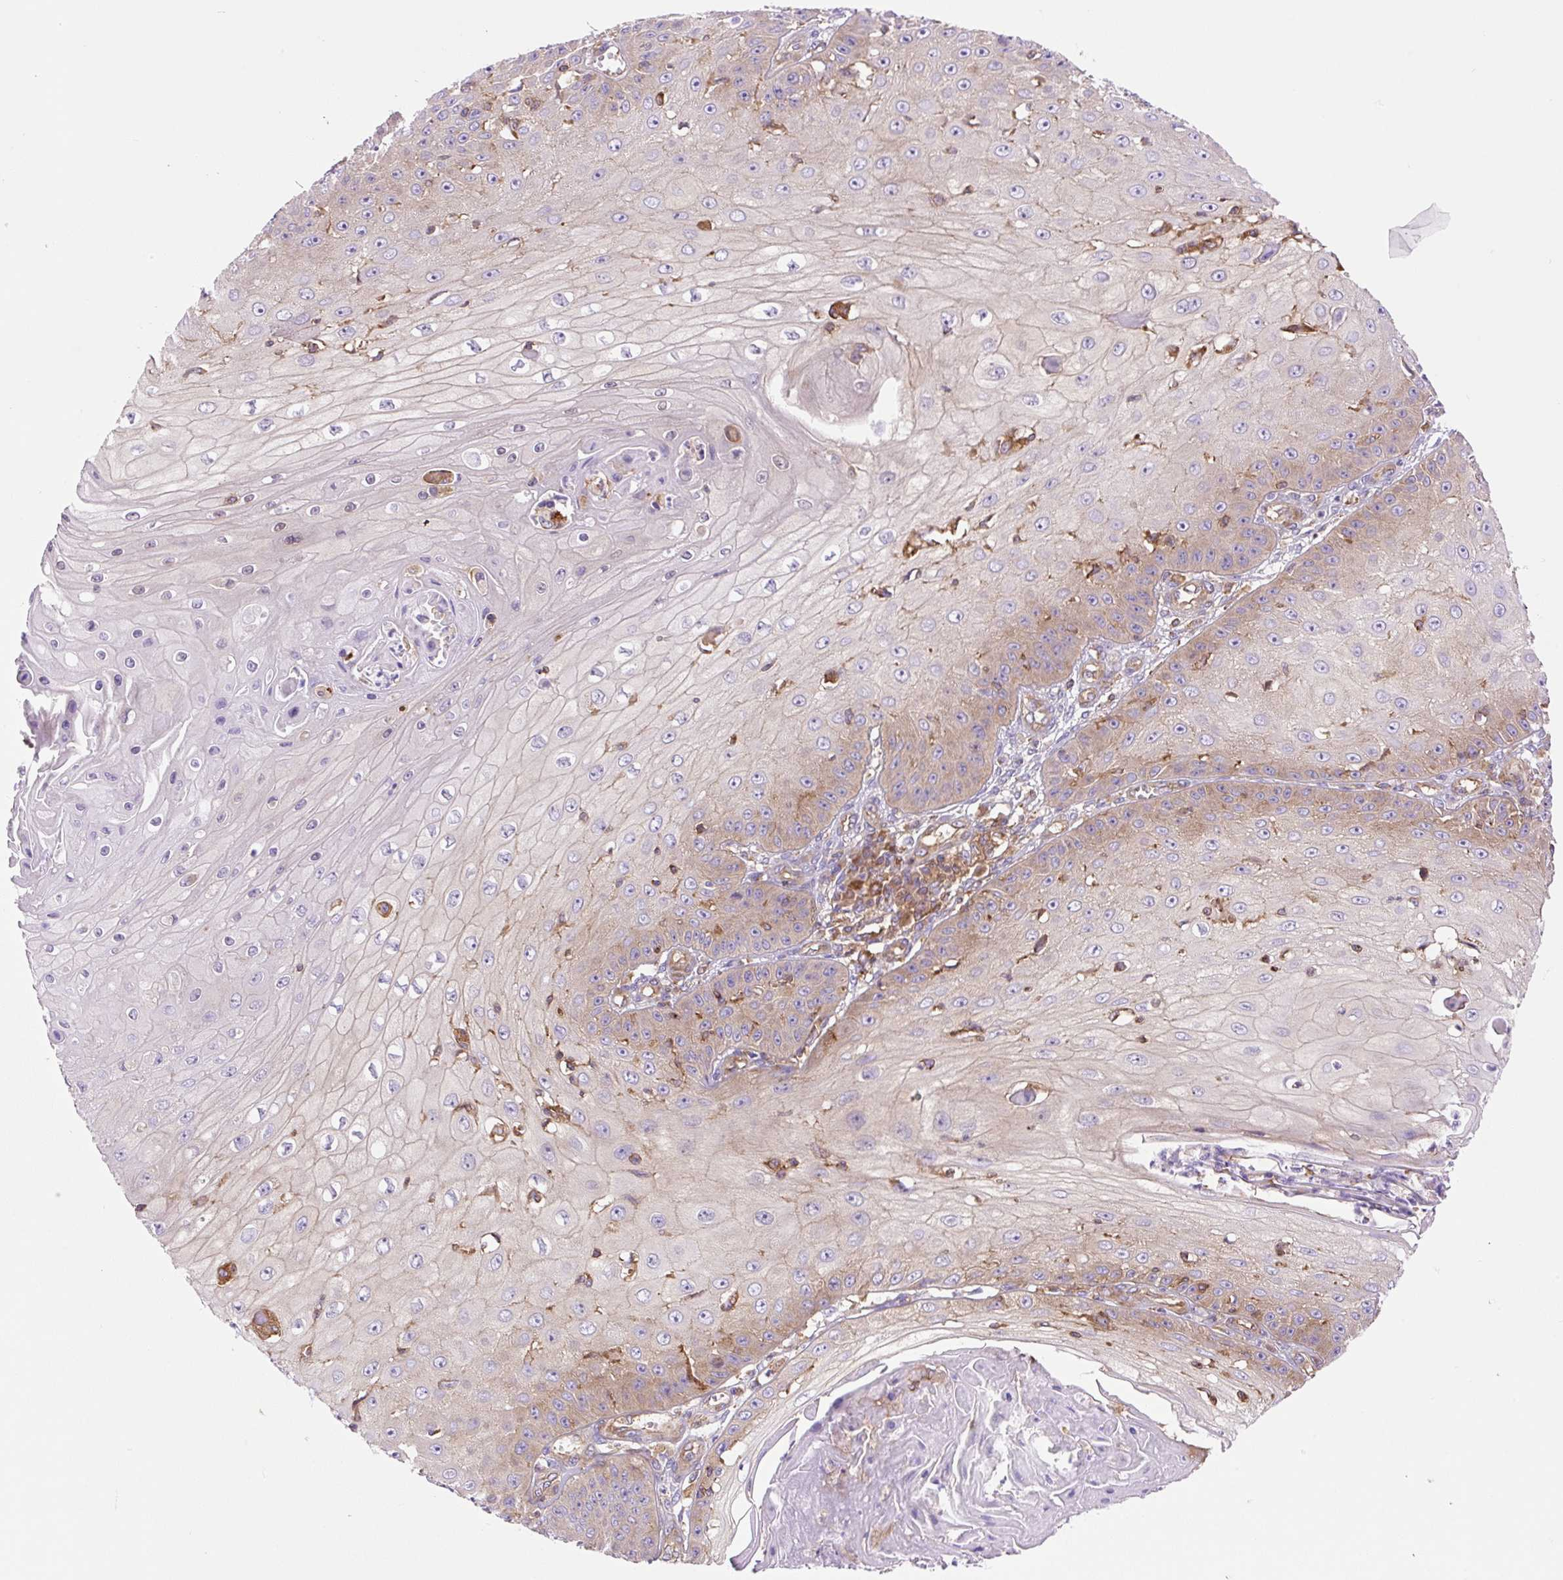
{"staining": {"intensity": "moderate", "quantity": "<25%", "location": "cytoplasmic/membranous"}, "tissue": "skin cancer", "cell_type": "Tumor cells", "image_type": "cancer", "snomed": [{"axis": "morphology", "description": "Squamous cell carcinoma, NOS"}, {"axis": "topography", "description": "Skin"}], "caption": "A histopathology image showing moderate cytoplasmic/membranous expression in about <25% of tumor cells in squamous cell carcinoma (skin), as visualized by brown immunohistochemical staining.", "gene": "DNM2", "patient": {"sex": "male", "age": 70}}